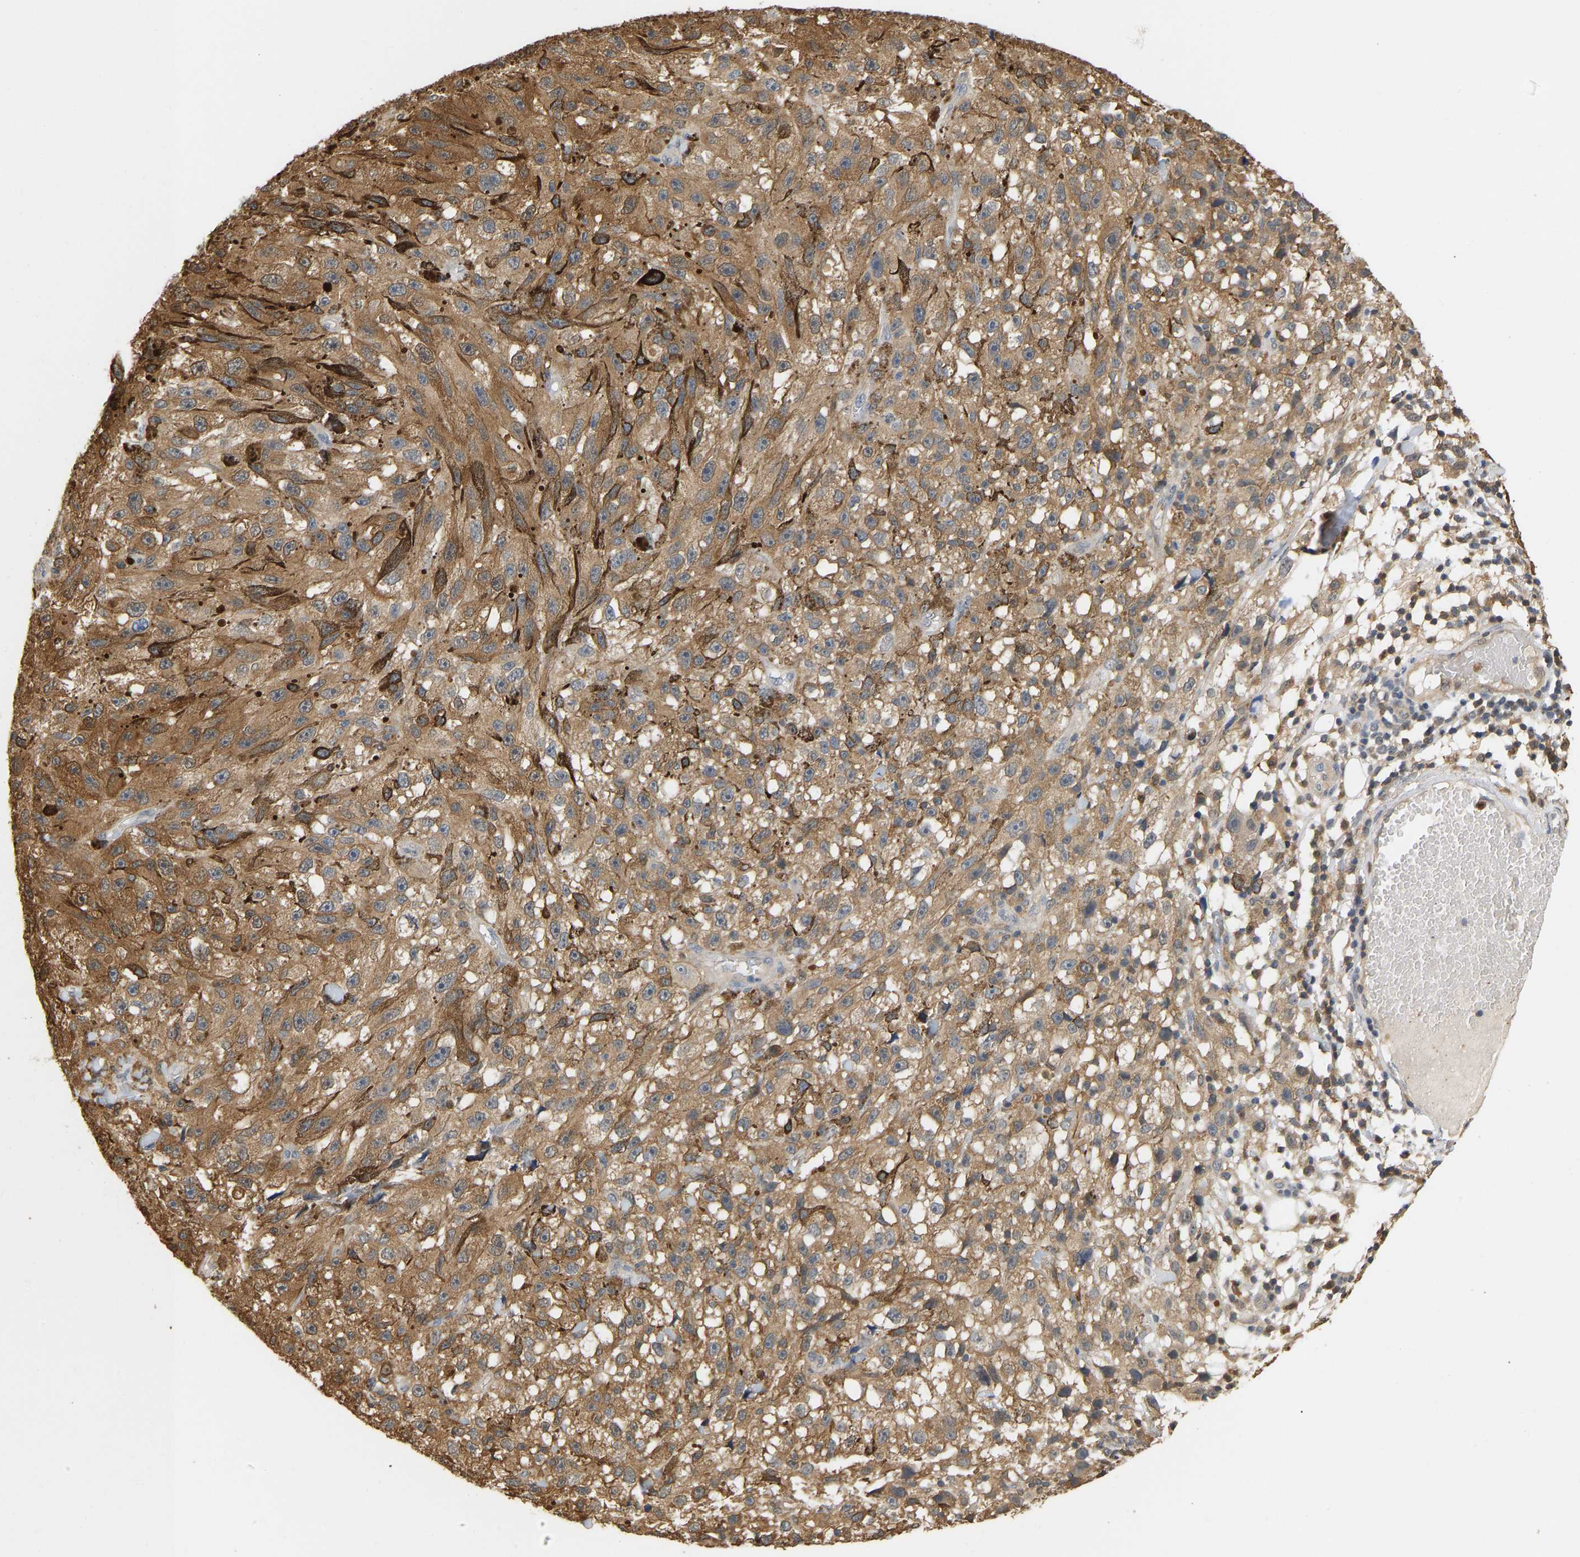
{"staining": {"intensity": "moderate", "quantity": ">75%", "location": "cytoplasmic/membranous"}, "tissue": "melanoma", "cell_type": "Tumor cells", "image_type": "cancer", "snomed": [{"axis": "morphology", "description": "Malignant melanoma, NOS"}, {"axis": "topography", "description": "Skin"}], "caption": "IHC photomicrograph of neoplastic tissue: human melanoma stained using IHC exhibits medium levels of moderate protein expression localized specifically in the cytoplasmic/membranous of tumor cells, appearing as a cytoplasmic/membranous brown color.", "gene": "ENO1", "patient": {"sex": "female", "age": 104}}